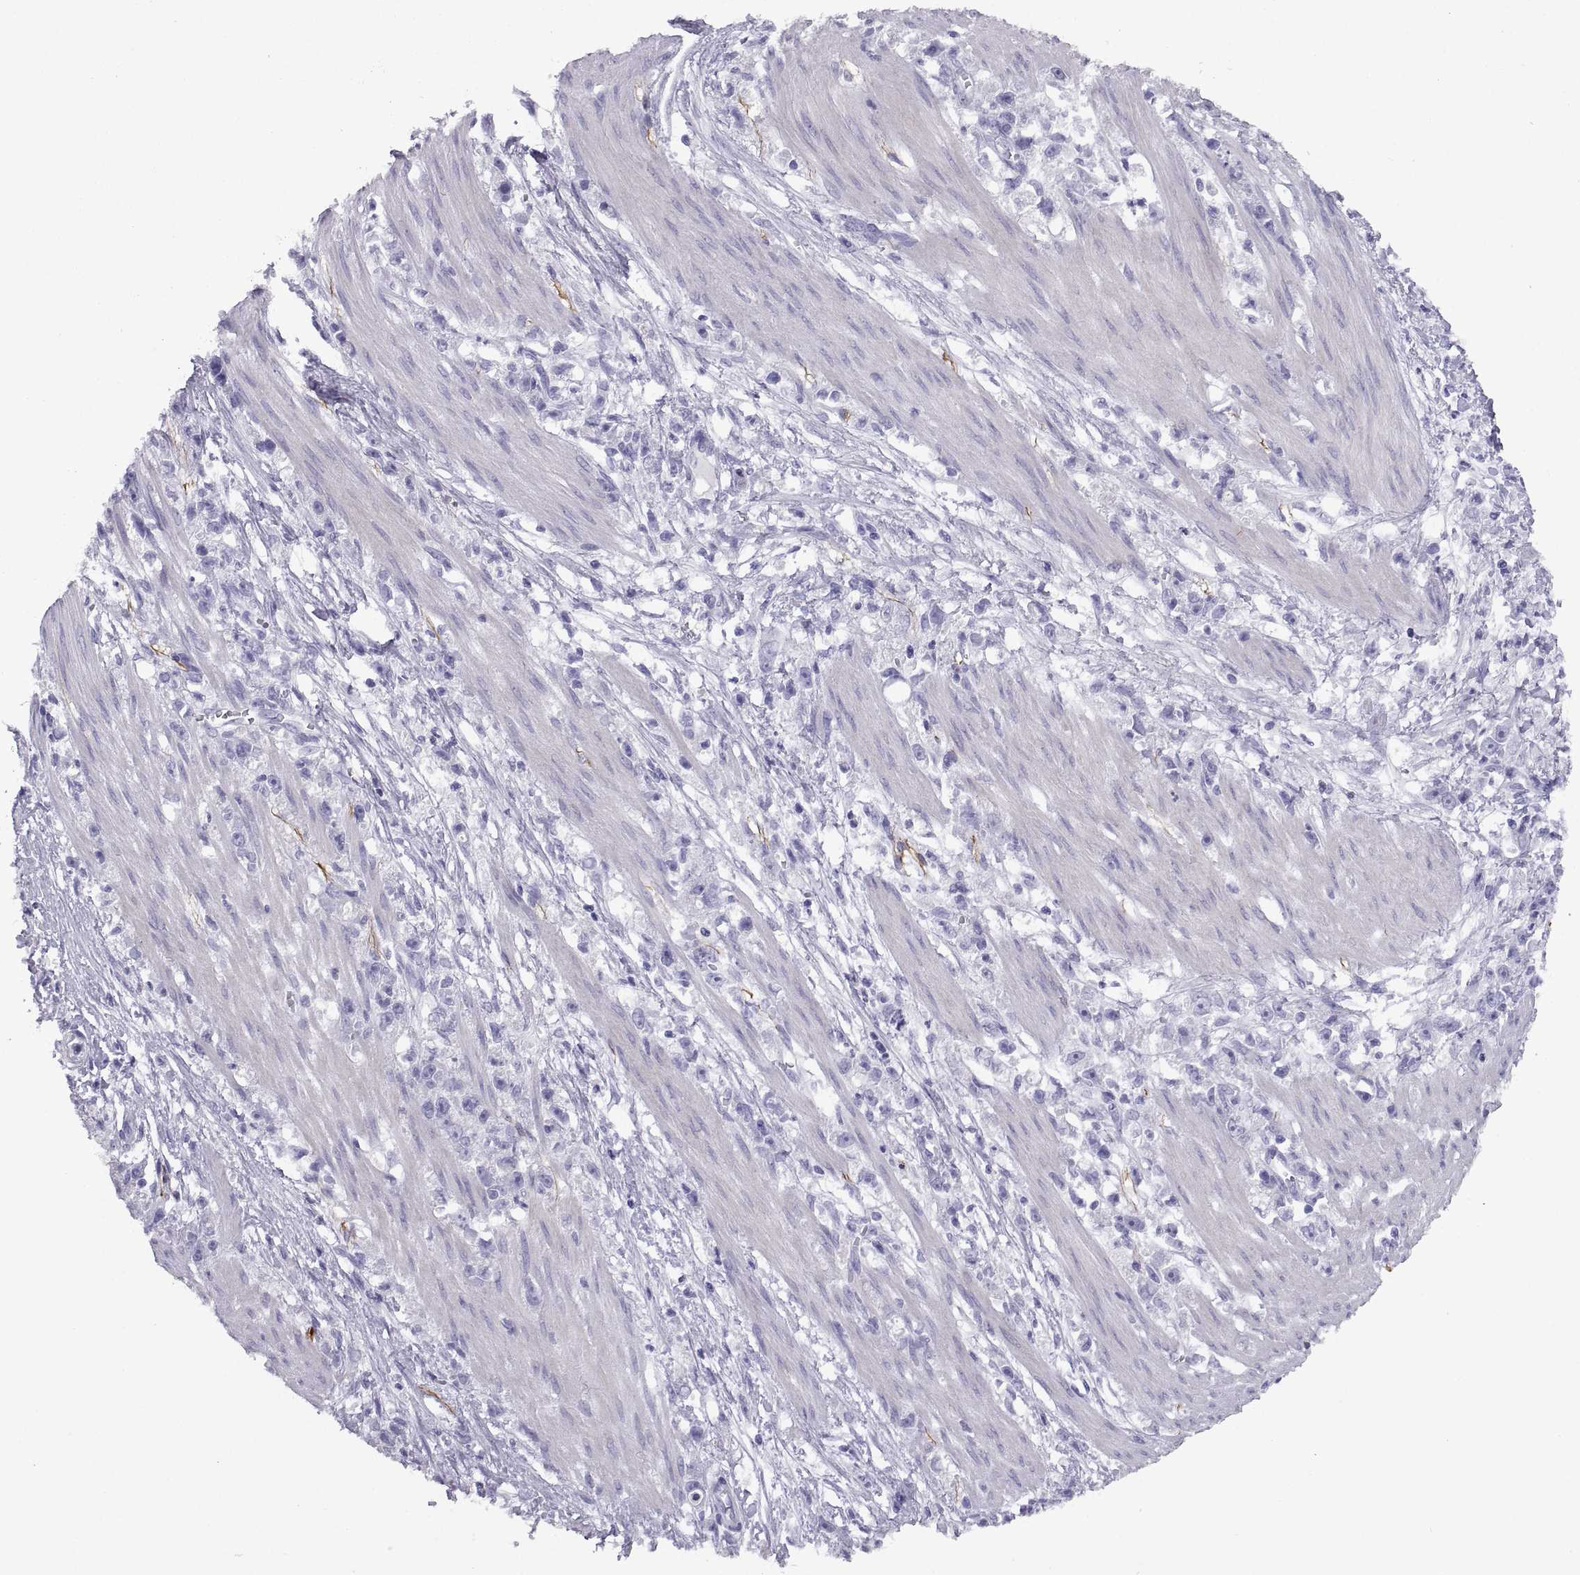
{"staining": {"intensity": "negative", "quantity": "none", "location": "none"}, "tissue": "stomach cancer", "cell_type": "Tumor cells", "image_type": "cancer", "snomed": [{"axis": "morphology", "description": "Adenocarcinoma, NOS"}, {"axis": "topography", "description": "Stomach"}], "caption": "There is no significant staining in tumor cells of adenocarcinoma (stomach).", "gene": "RGS20", "patient": {"sex": "female", "age": 59}}